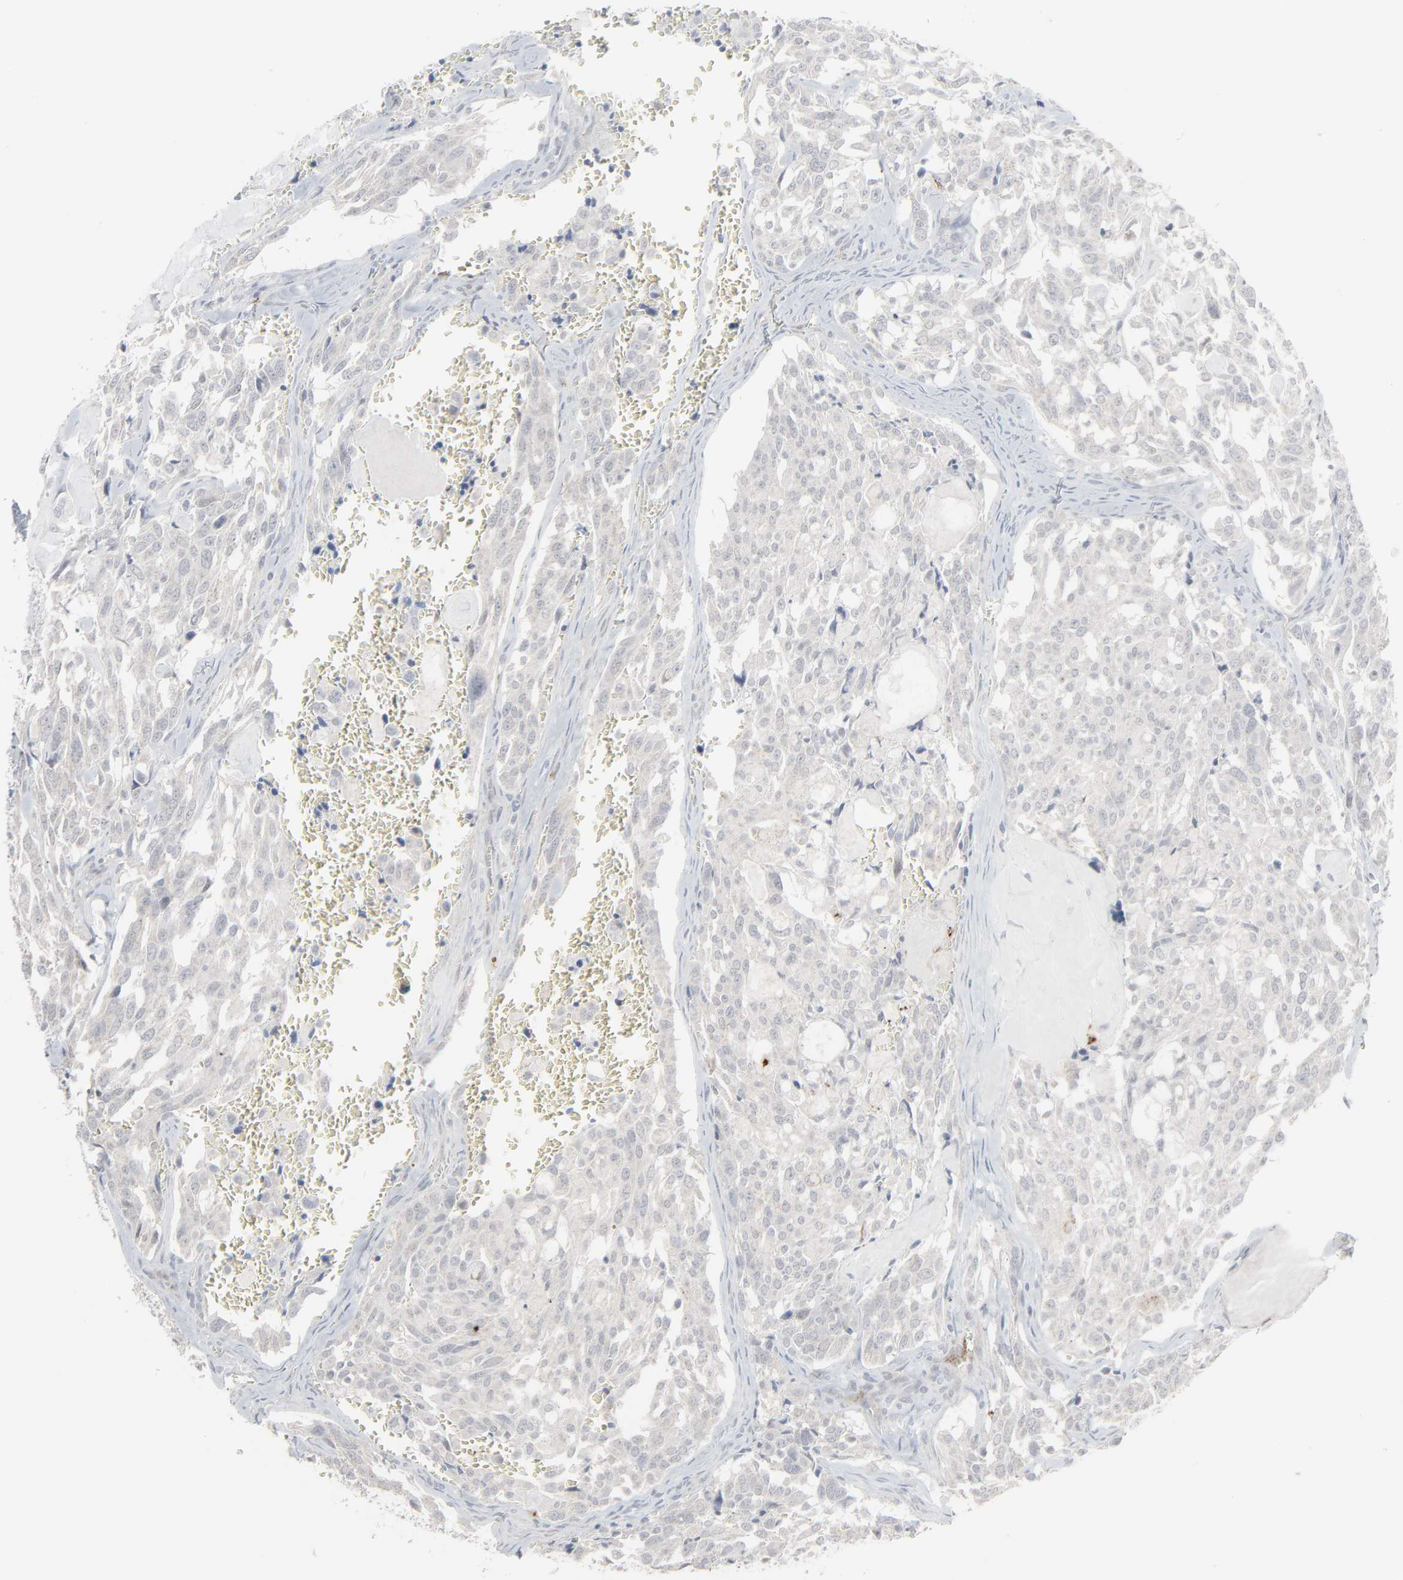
{"staining": {"intensity": "negative", "quantity": "none", "location": "none"}, "tissue": "thyroid cancer", "cell_type": "Tumor cells", "image_type": "cancer", "snomed": [{"axis": "morphology", "description": "Carcinoma, NOS"}, {"axis": "morphology", "description": "Carcinoid, malignant, NOS"}, {"axis": "topography", "description": "Thyroid gland"}], "caption": "Tumor cells are negative for brown protein staining in thyroid carcinoid (malignant).", "gene": "NEUROD1", "patient": {"sex": "male", "age": 33}}